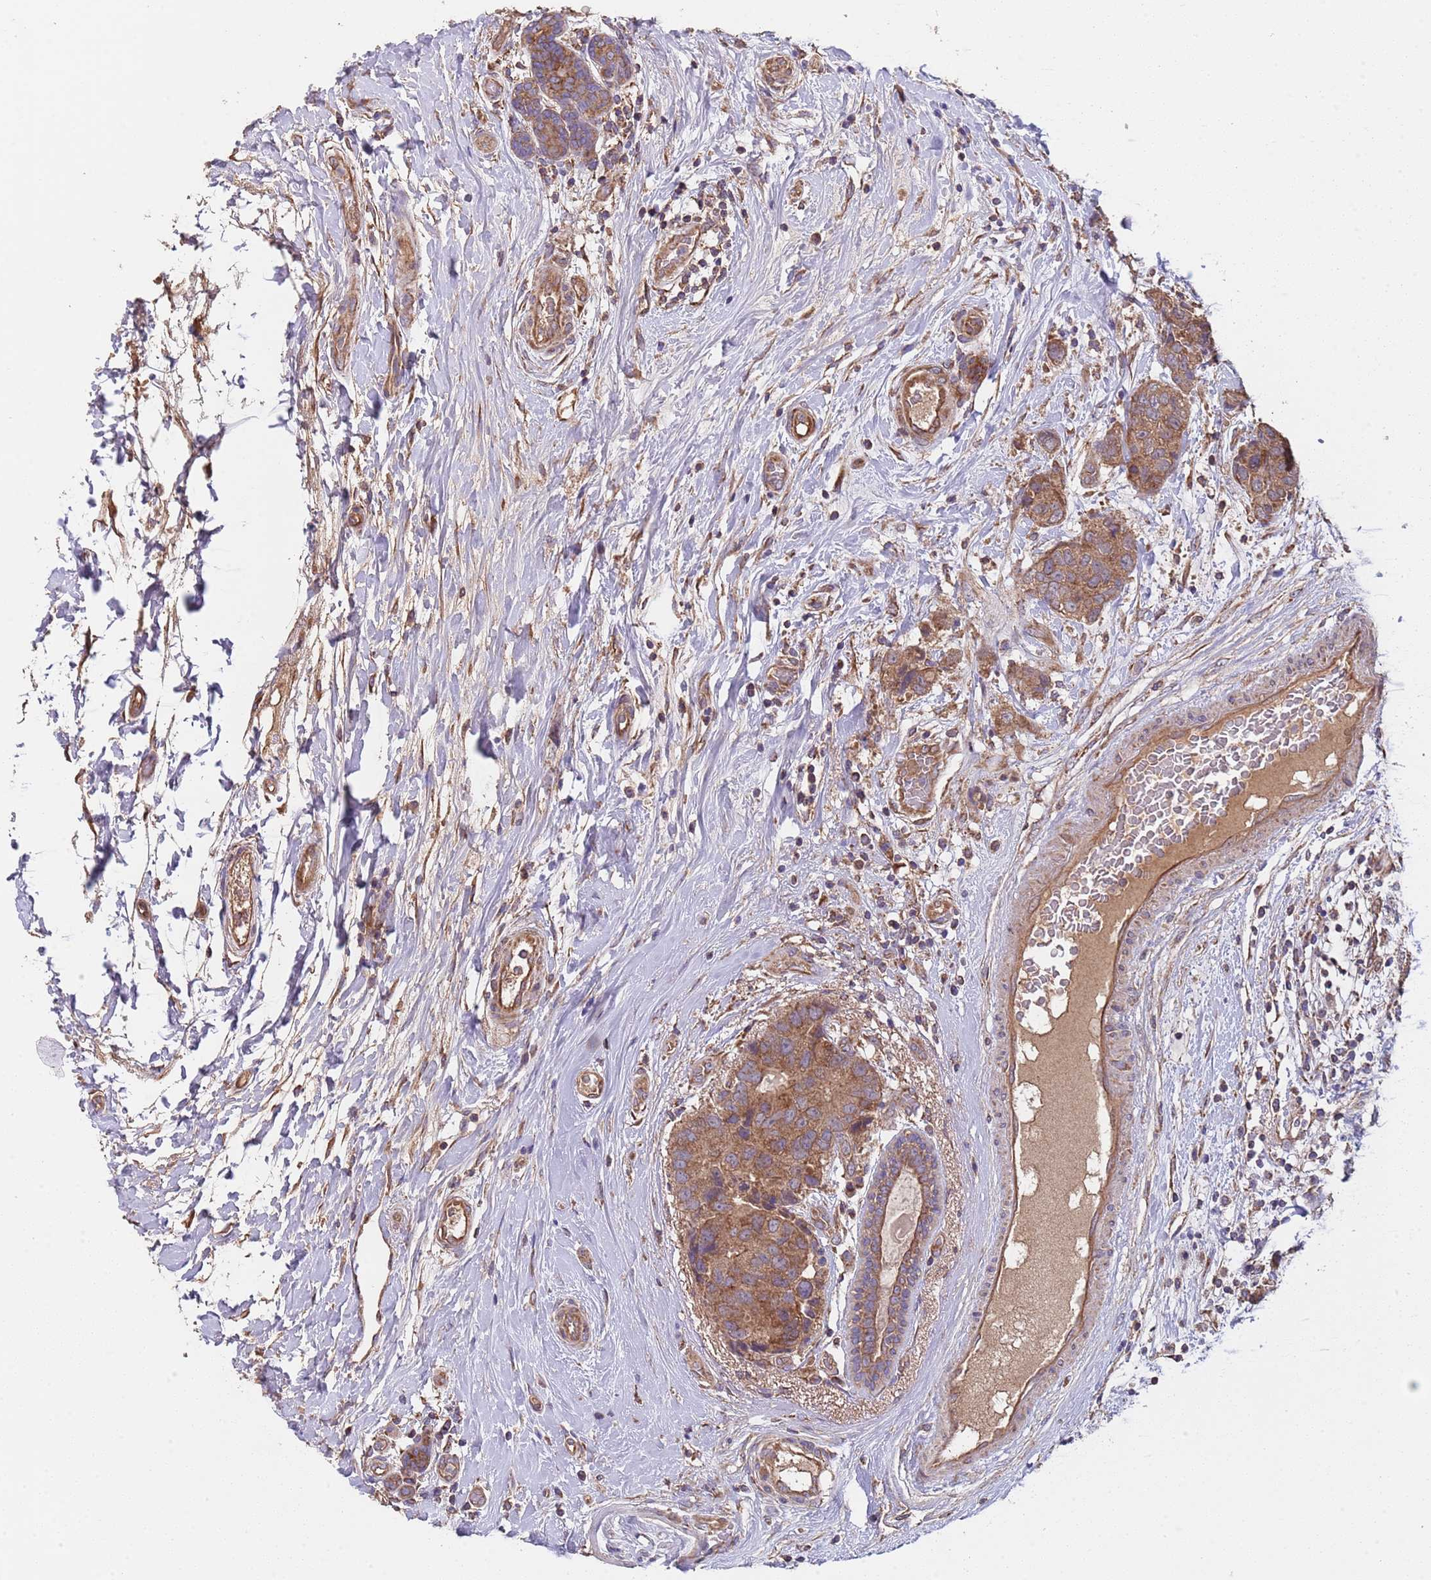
{"staining": {"intensity": "moderate", "quantity": ">75%", "location": "cytoplasmic/membranous"}, "tissue": "breast cancer", "cell_type": "Tumor cells", "image_type": "cancer", "snomed": [{"axis": "morphology", "description": "Duct carcinoma"}, {"axis": "topography", "description": "Breast"}], "caption": "The histopathology image demonstrates staining of intraductal carcinoma (breast), revealing moderate cytoplasmic/membranous protein expression (brown color) within tumor cells.", "gene": "EEF1AKMT1", "patient": {"sex": "female", "age": 62}}